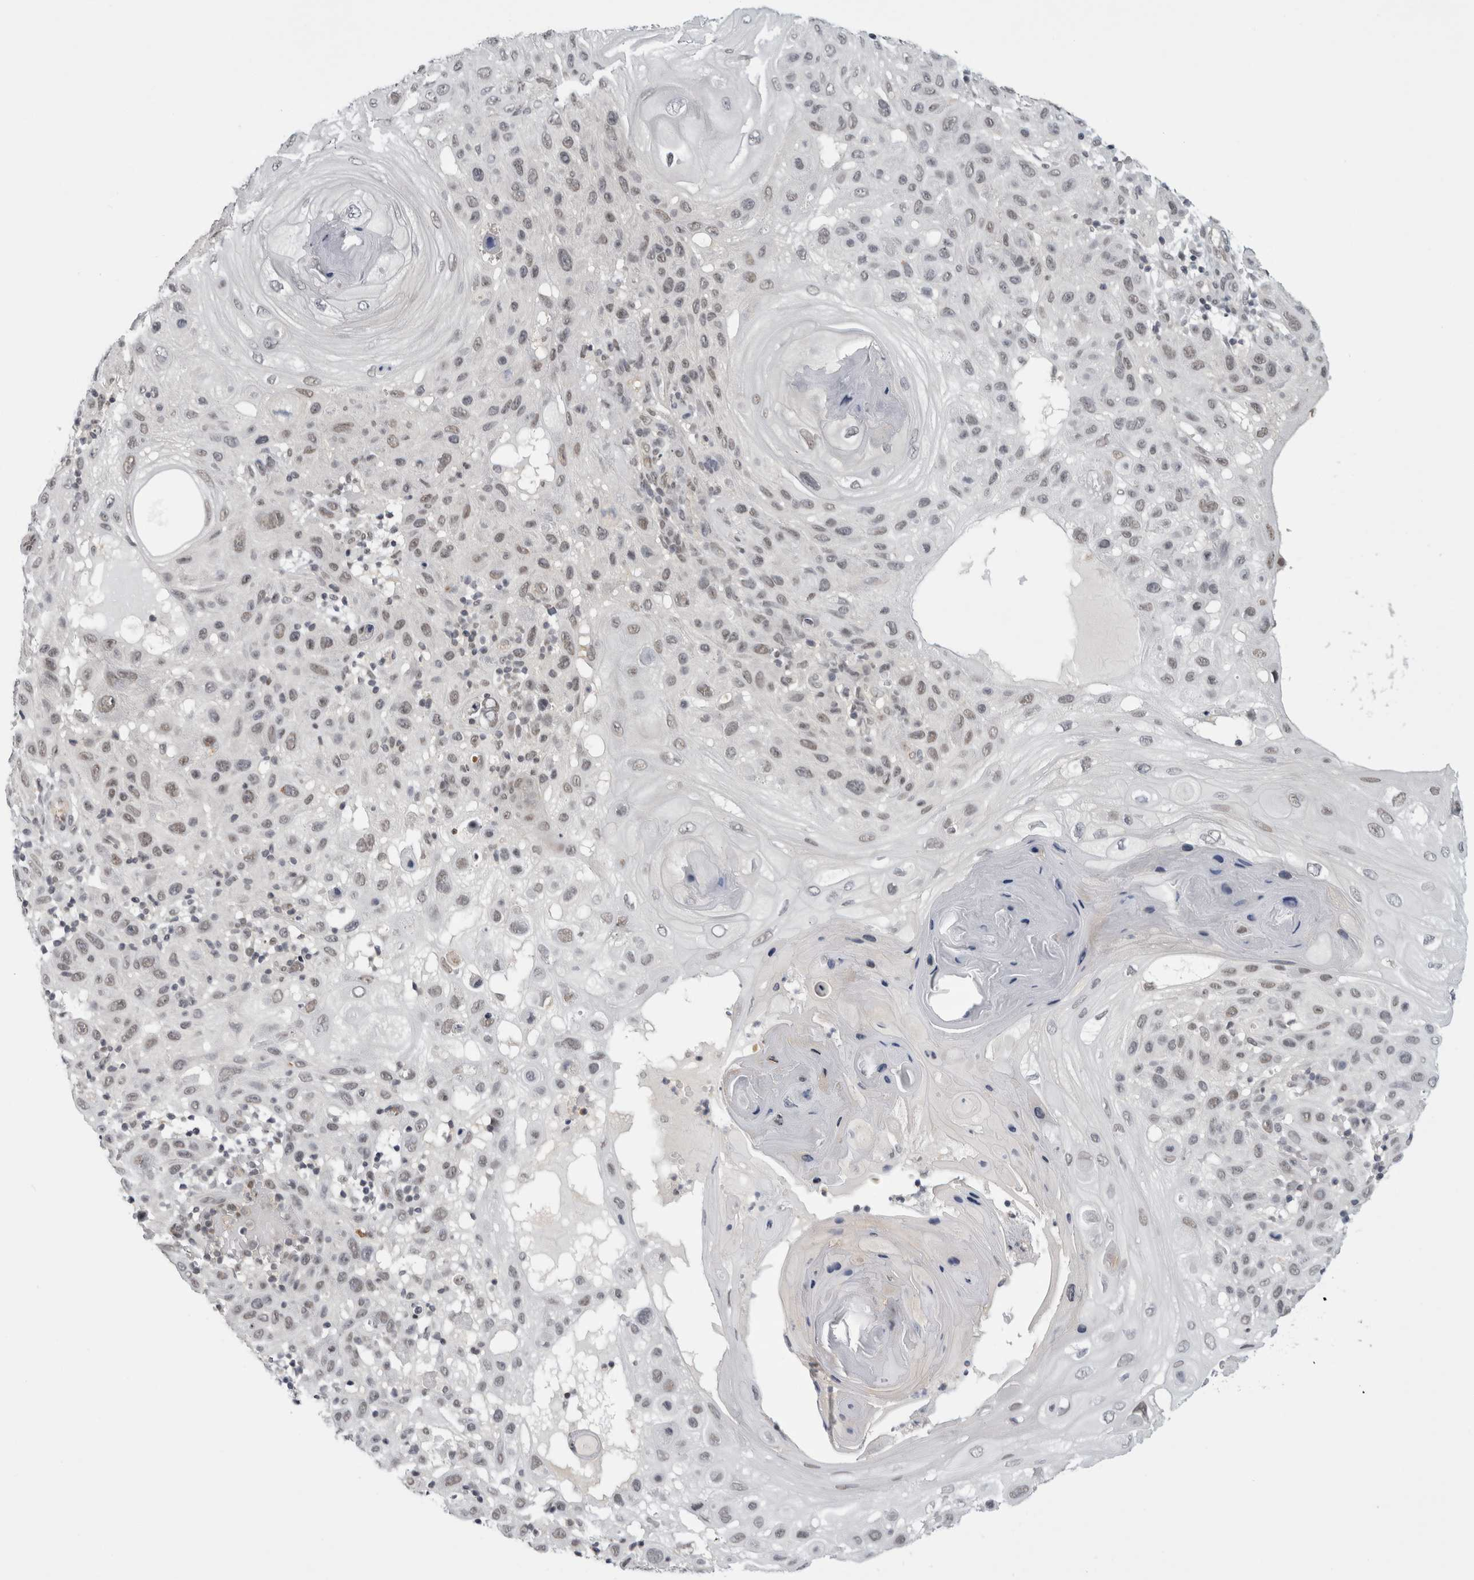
{"staining": {"intensity": "weak", "quantity": ">75%", "location": "nuclear"}, "tissue": "skin cancer", "cell_type": "Tumor cells", "image_type": "cancer", "snomed": [{"axis": "morphology", "description": "Normal tissue, NOS"}, {"axis": "morphology", "description": "Squamous cell carcinoma, NOS"}, {"axis": "topography", "description": "Skin"}], "caption": "High-power microscopy captured an IHC micrograph of skin squamous cell carcinoma, revealing weak nuclear positivity in about >75% of tumor cells.", "gene": "PSMB2", "patient": {"sex": "female", "age": 96}}